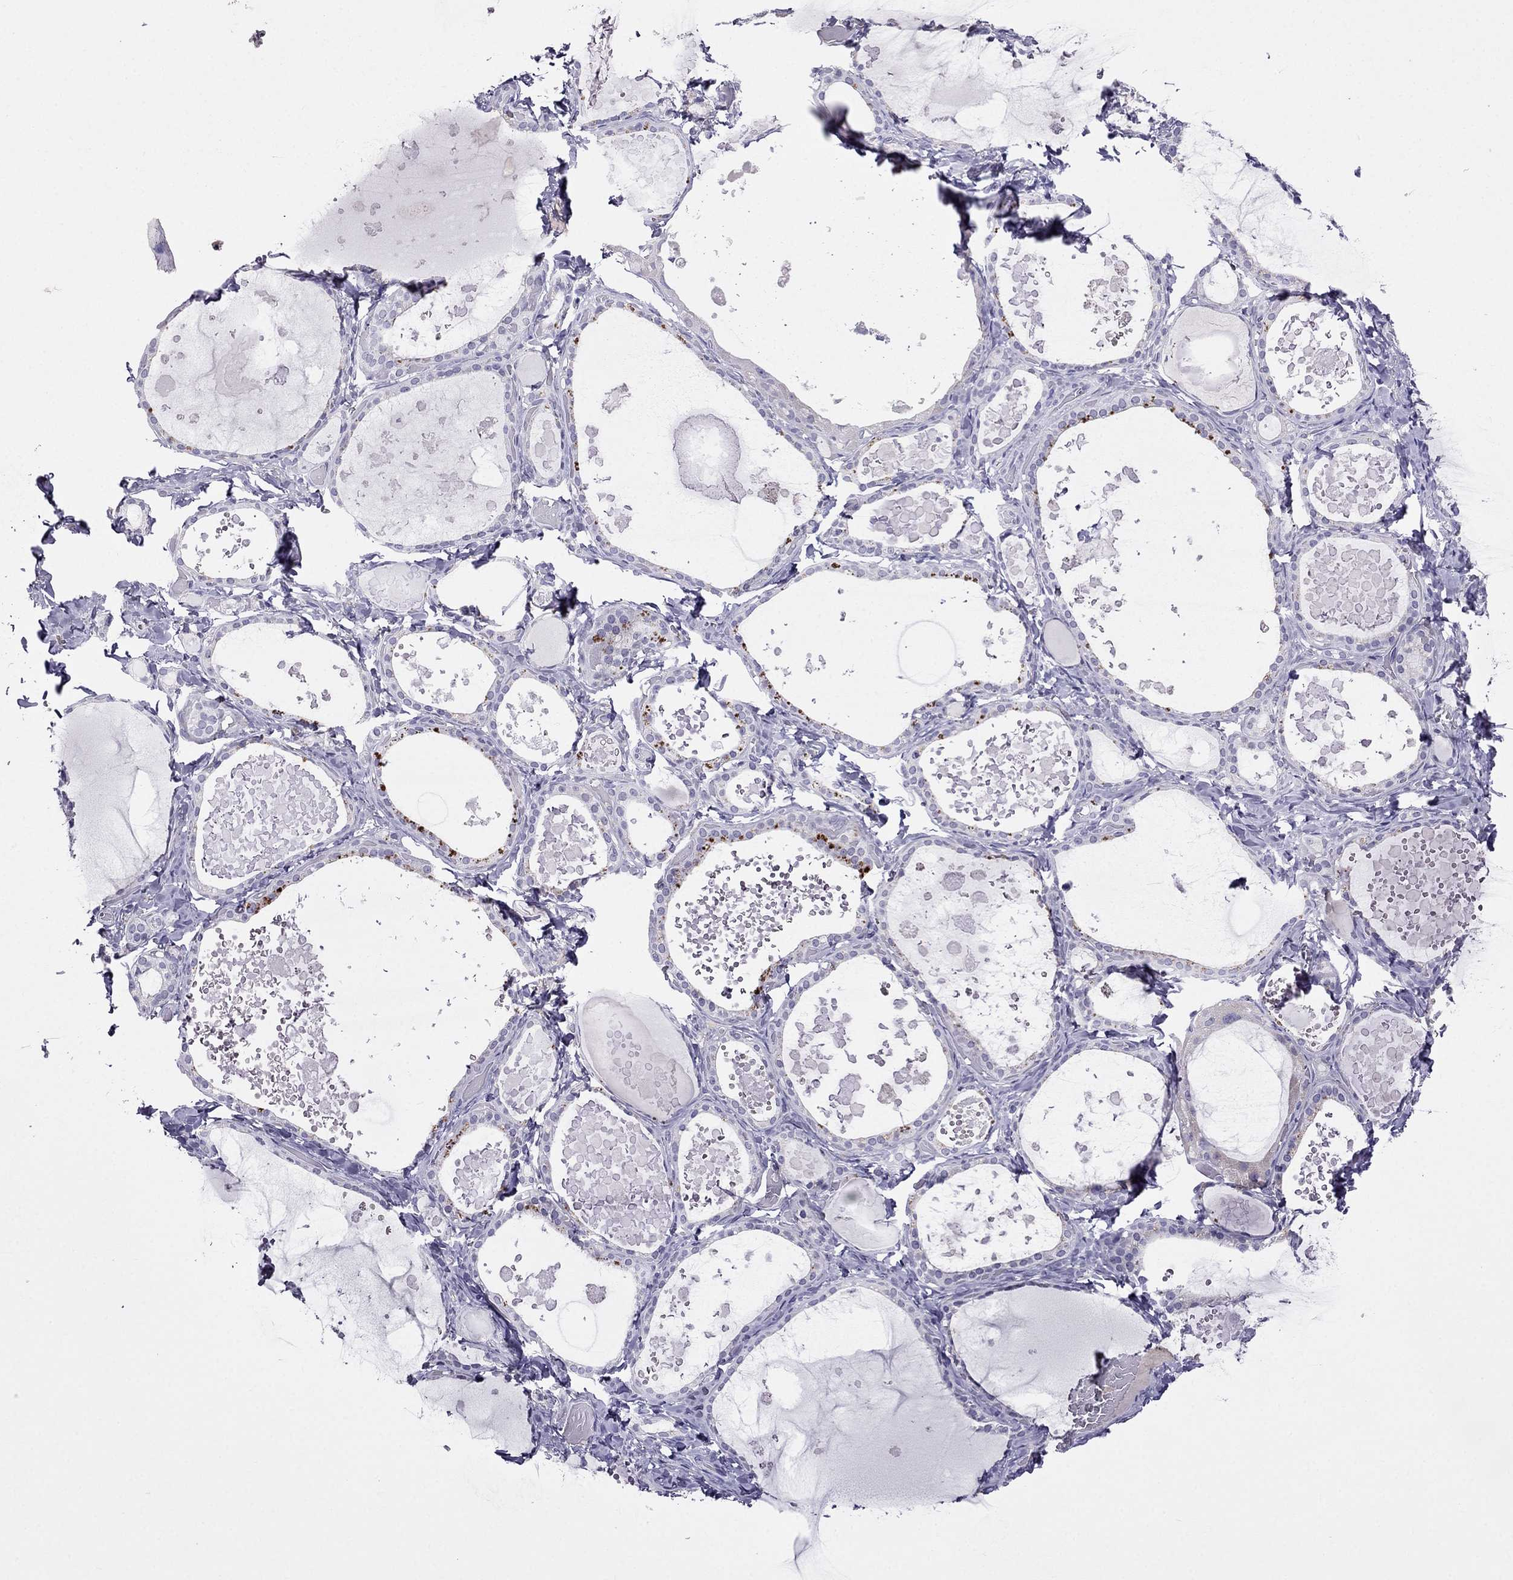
{"staining": {"intensity": "negative", "quantity": "none", "location": "none"}, "tissue": "thyroid gland", "cell_type": "Glandular cells", "image_type": "normal", "snomed": [{"axis": "morphology", "description": "Normal tissue, NOS"}, {"axis": "topography", "description": "Thyroid gland"}], "caption": "This is an IHC micrograph of normal human thyroid gland. There is no positivity in glandular cells.", "gene": "SPTBN4", "patient": {"sex": "female", "age": 56}}